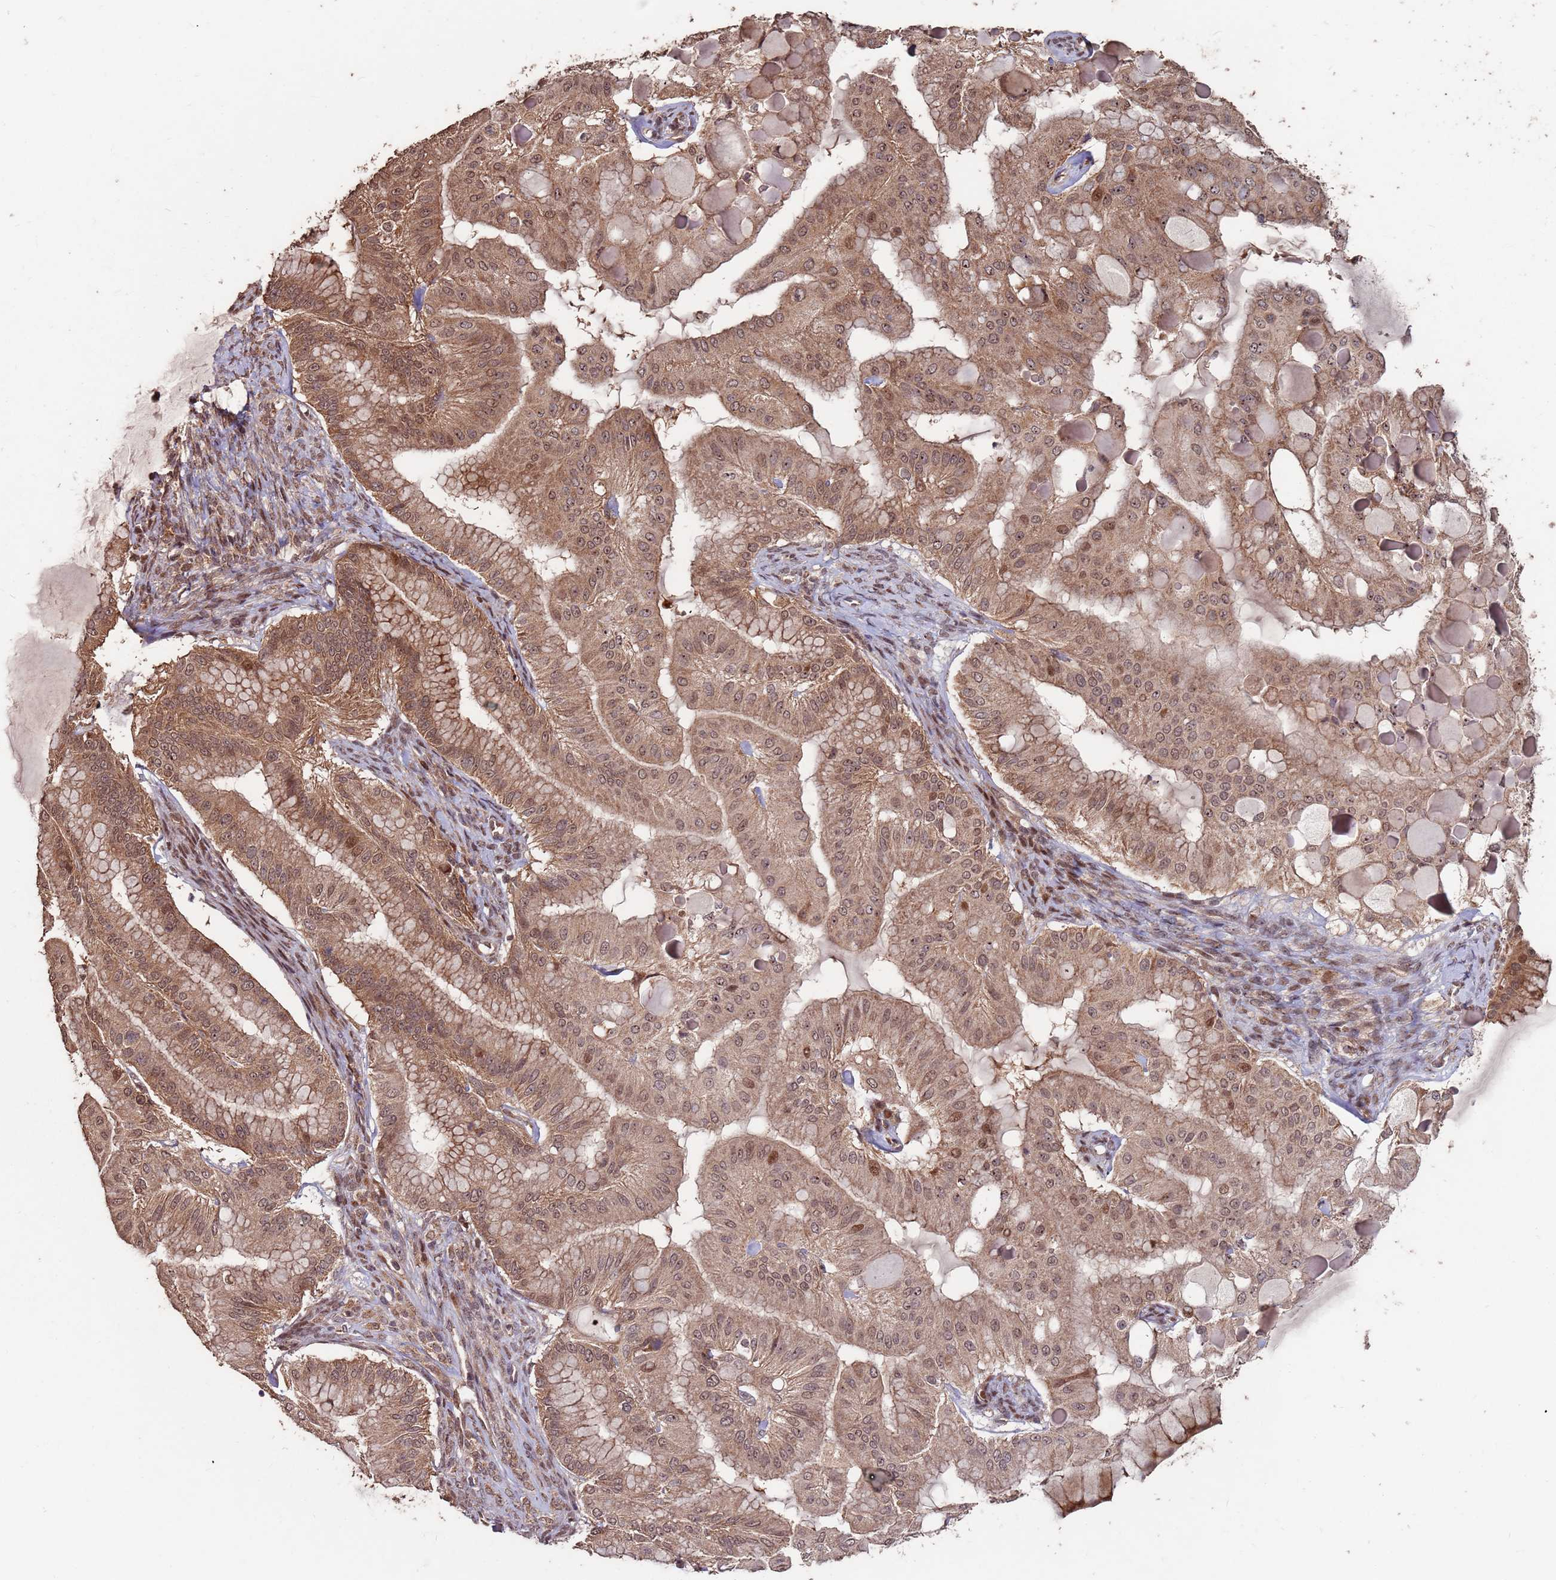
{"staining": {"intensity": "moderate", "quantity": ">75%", "location": "cytoplasmic/membranous,nuclear"}, "tissue": "ovarian cancer", "cell_type": "Tumor cells", "image_type": "cancer", "snomed": [{"axis": "morphology", "description": "Cystadenocarcinoma, mucinous, NOS"}, {"axis": "topography", "description": "Ovary"}], "caption": "Immunohistochemistry of human ovarian cancer (mucinous cystadenocarcinoma) demonstrates medium levels of moderate cytoplasmic/membranous and nuclear expression in about >75% of tumor cells.", "gene": "PRR7", "patient": {"sex": "female", "age": 61}}